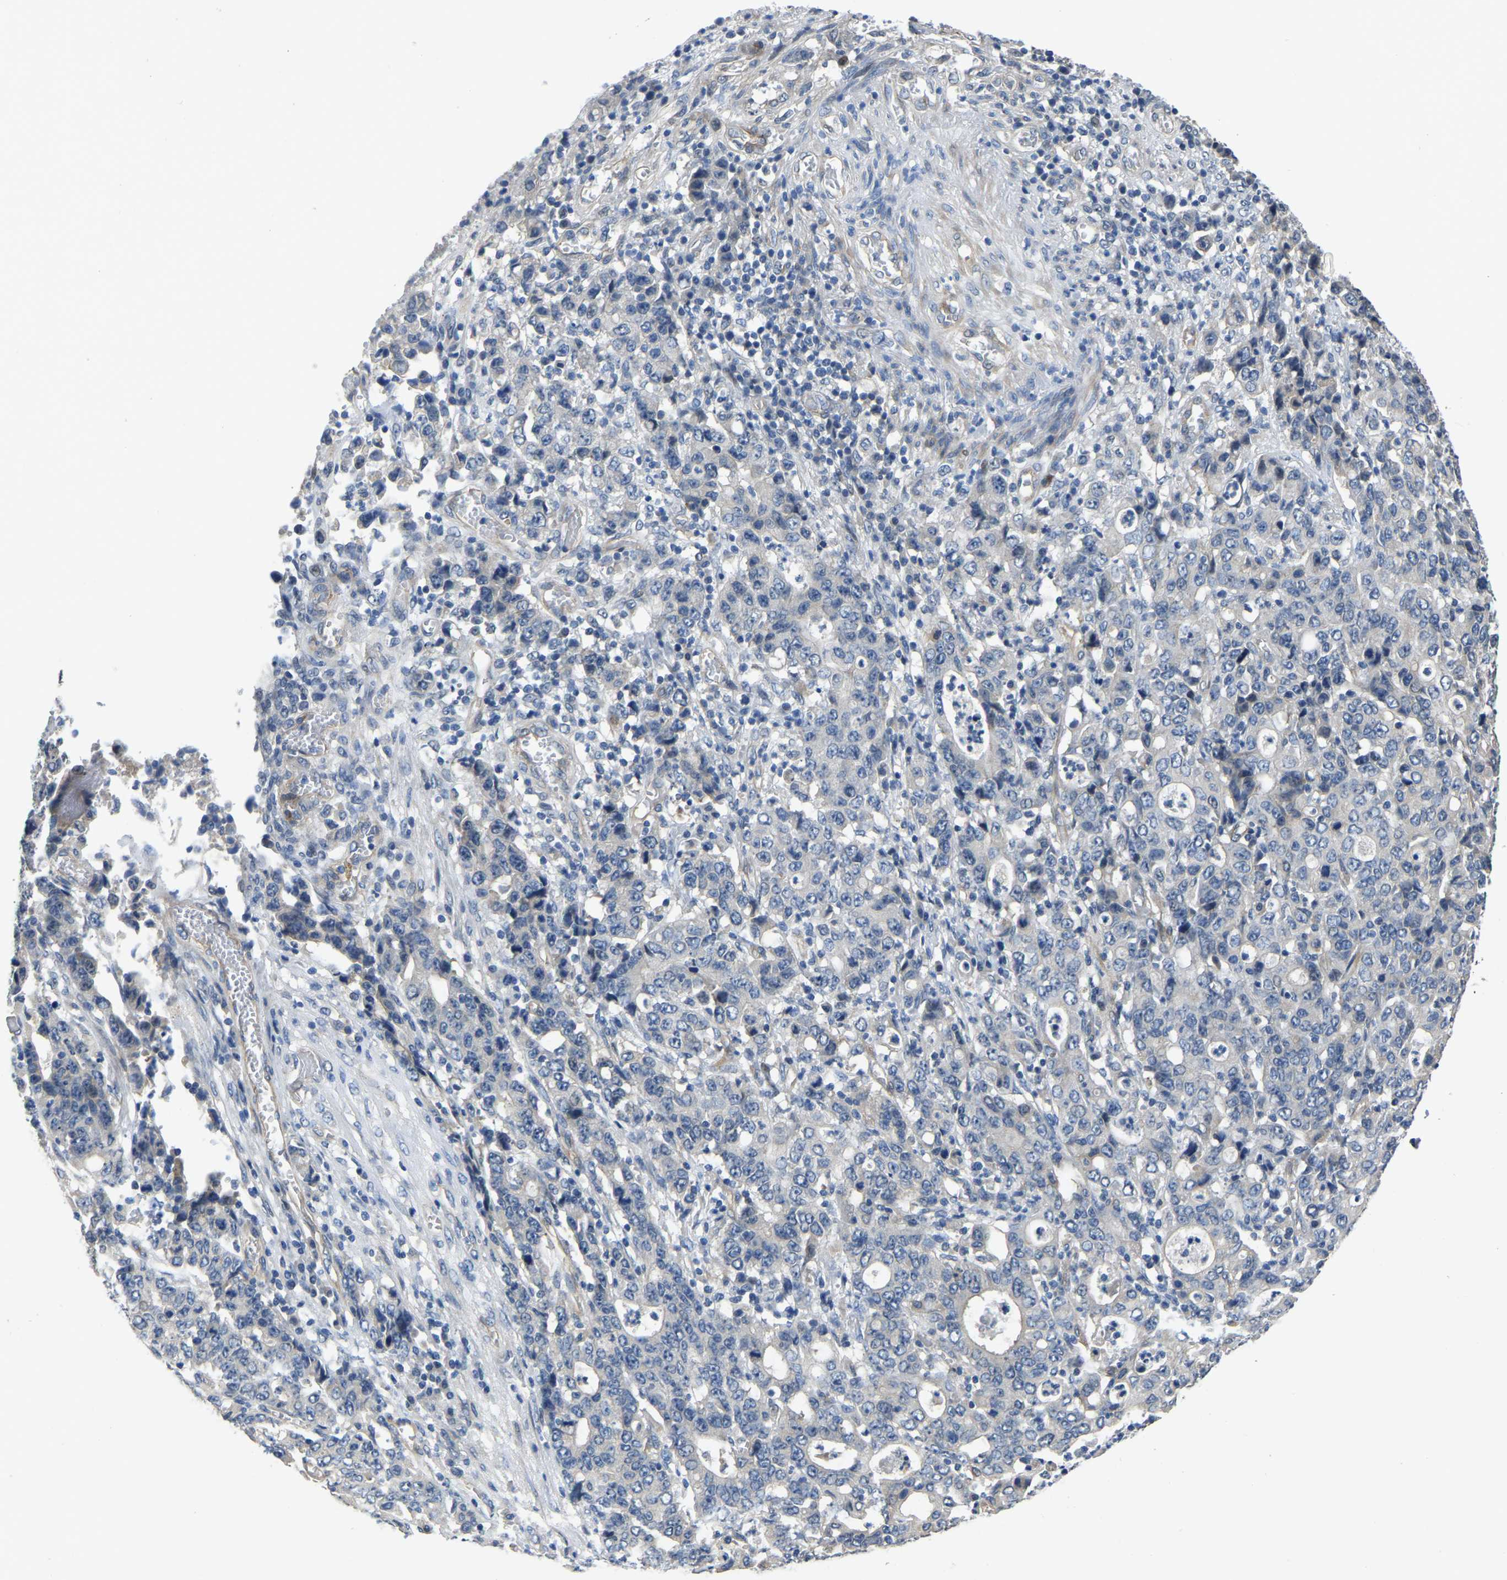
{"staining": {"intensity": "negative", "quantity": "none", "location": "none"}, "tissue": "stomach cancer", "cell_type": "Tumor cells", "image_type": "cancer", "snomed": [{"axis": "morphology", "description": "Adenocarcinoma, NOS"}, {"axis": "topography", "description": "Stomach, upper"}], "caption": "Human stomach cancer (adenocarcinoma) stained for a protein using immunohistochemistry (IHC) reveals no staining in tumor cells.", "gene": "HIGD2B", "patient": {"sex": "male", "age": 69}}